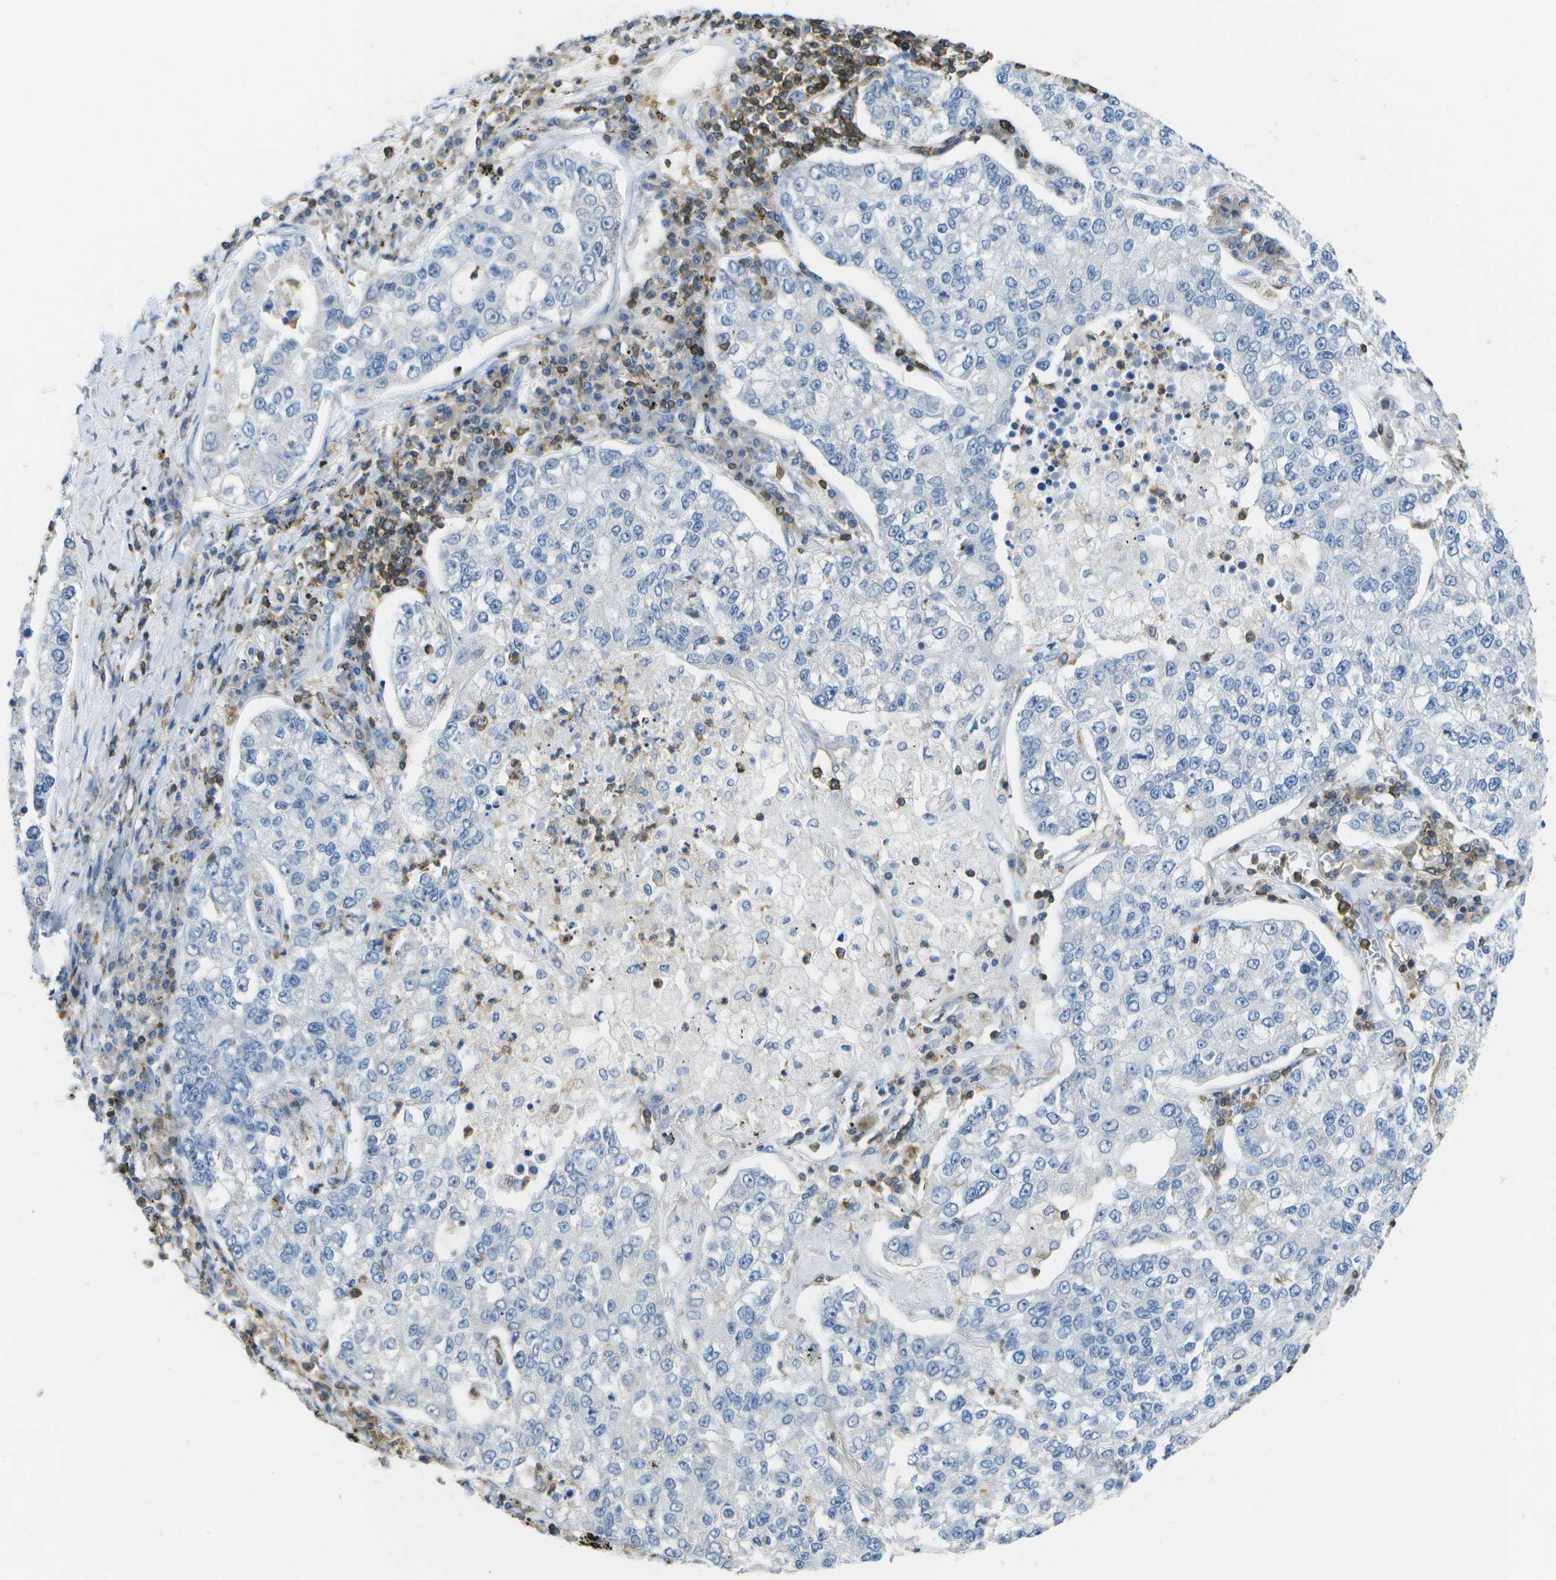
{"staining": {"intensity": "negative", "quantity": "none", "location": "none"}, "tissue": "lung cancer", "cell_type": "Tumor cells", "image_type": "cancer", "snomed": [{"axis": "morphology", "description": "Adenocarcinoma, NOS"}, {"axis": "topography", "description": "Lung"}], "caption": "This is a histopathology image of immunohistochemistry staining of lung cancer (adenocarcinoma), which shows no expression in tumor cells.", "gene": "RCSD1", "patient": {"sex": "male", "age": 49}}